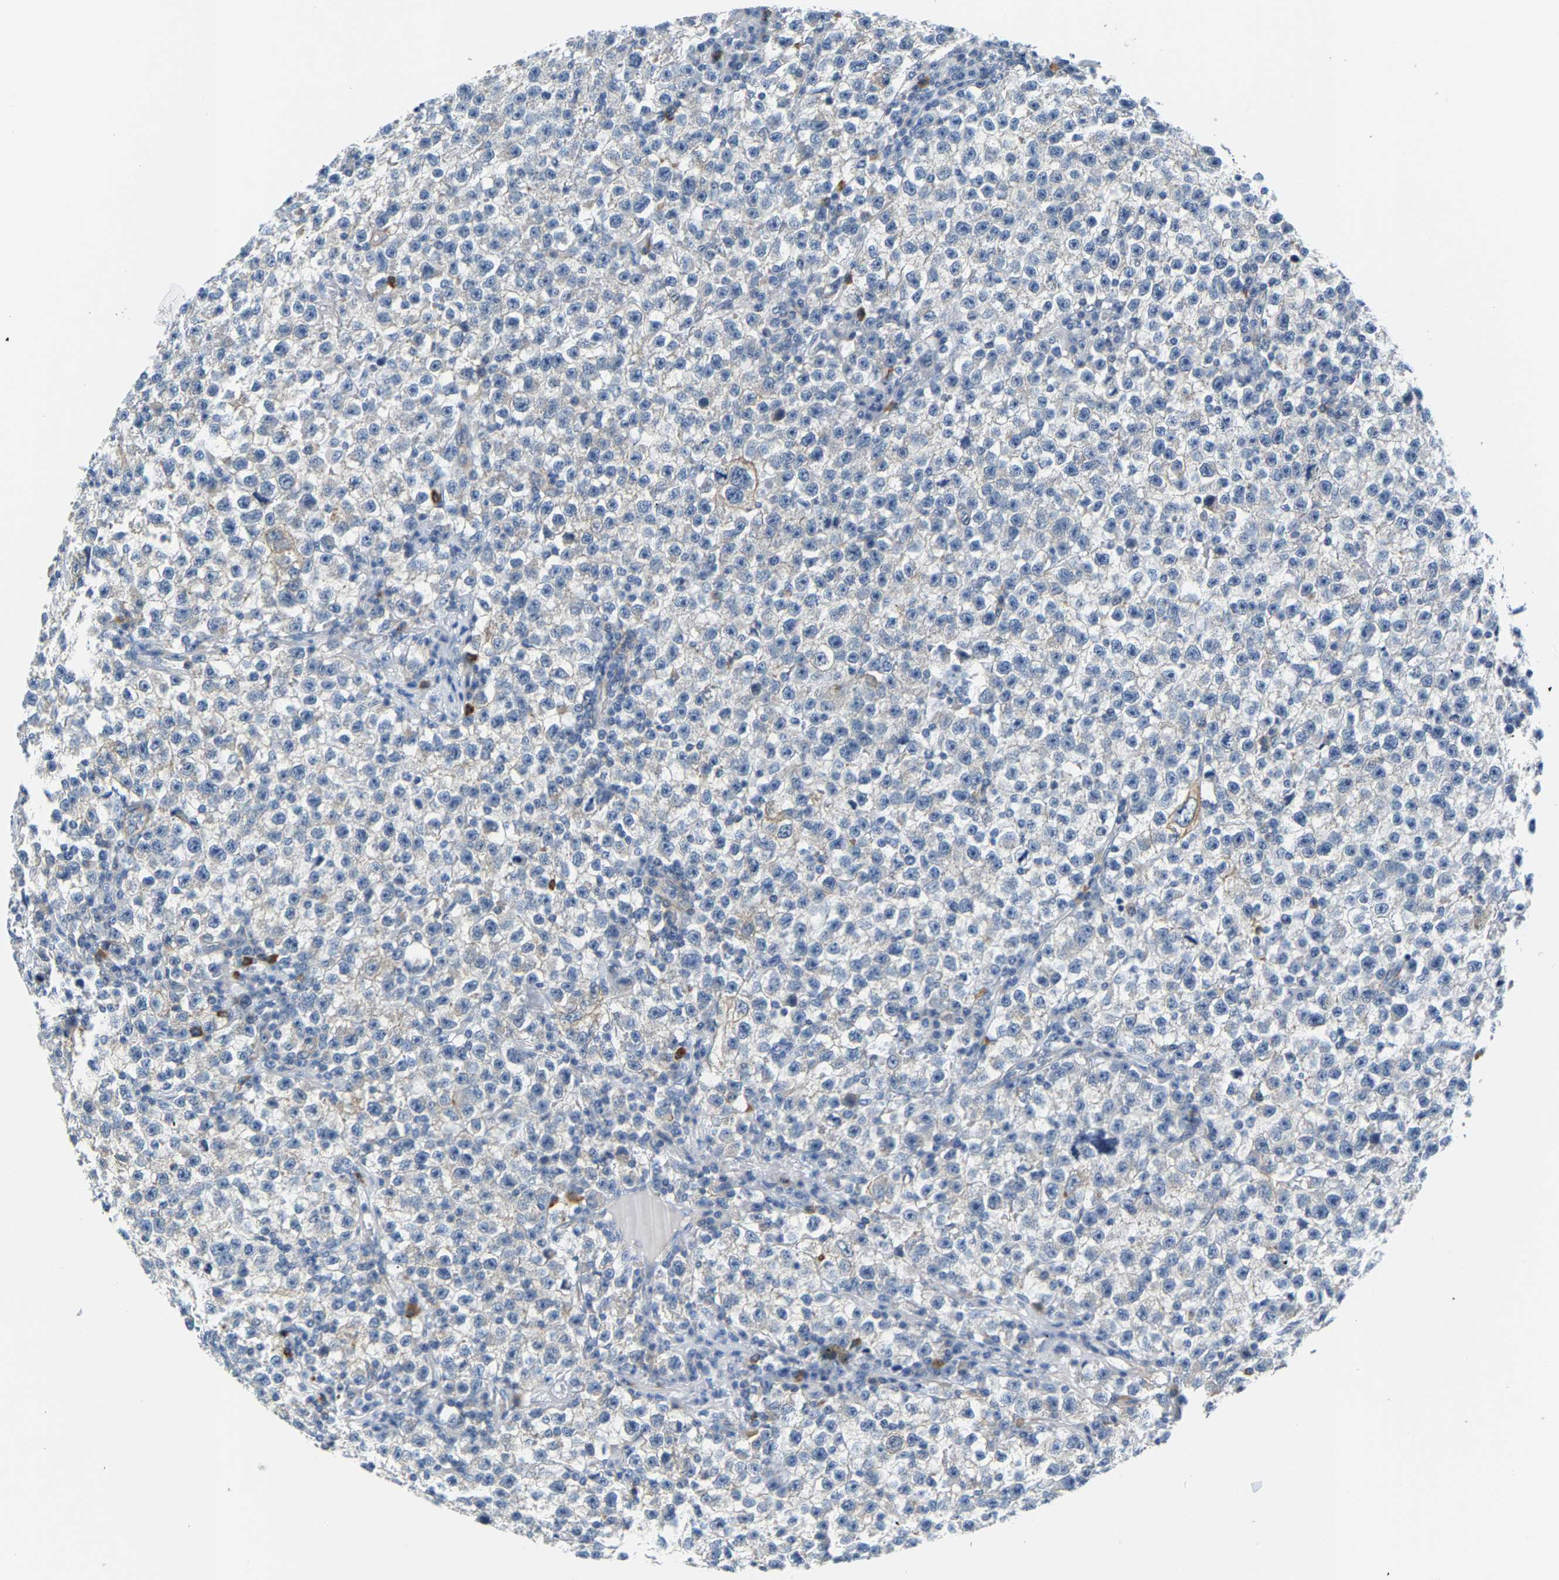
{"staining": {"intensity": "negative", "quantity": "none", "location": "none"}, "tissue": "testis cancer", "cell_type": "Tumor cells", "image_type": "cancer", "snomed": [{"axis": "morphology", "description": "Seminoma, NOS"}, {"axis": "topography", "description": "Testis"}], "caption": "This histopathology image is of testis cancer stained with IHC to label a protein in brown with the nuclei are counter-stained blue. There is no expression in tumor cells.", "gene": "PAWR", "patient": {"sex": "male", "age": 22}}